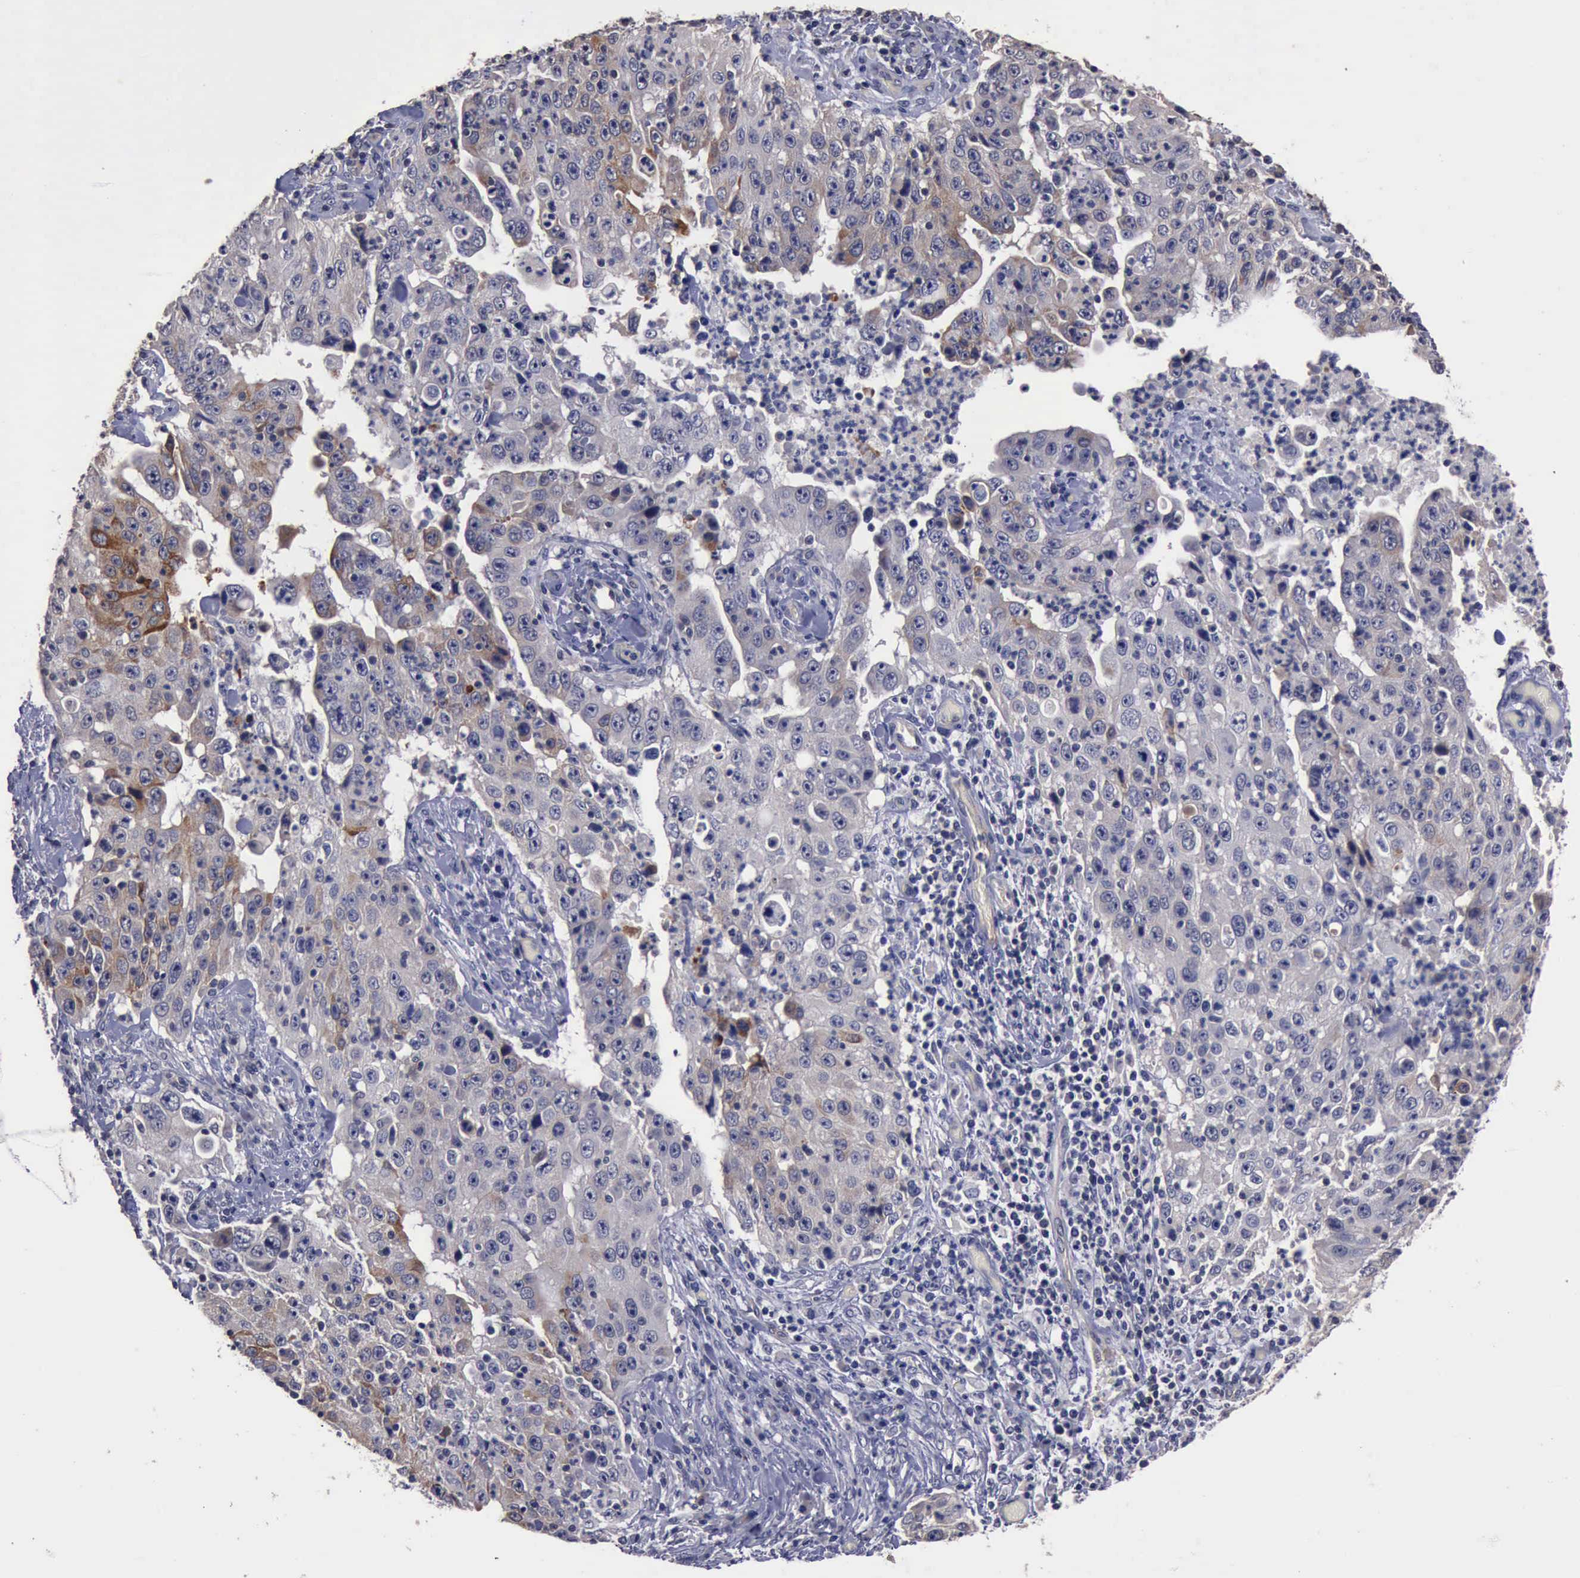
{"staining": {"intensity": "weak", "quantity": "<25%", "location": "cytoplasmic/membranous"}, "tissue": "lung cancer", "cell_type": "Tumor cells", "image_type": "cancer", "snomed": [{"axis": "morphology", "description": "Squamous cell carcinoma, NOS"}, {"axis": "topography", "description": "Lung"}], "caption": "High power microscopy histopathology image of an immunohistochemistry histopathology image of lung squamous cell carcinoma, revealing no significant positivity in tumor cells.", "gene": "CRKL", "patient": {"sex": "male", "age": 64}}